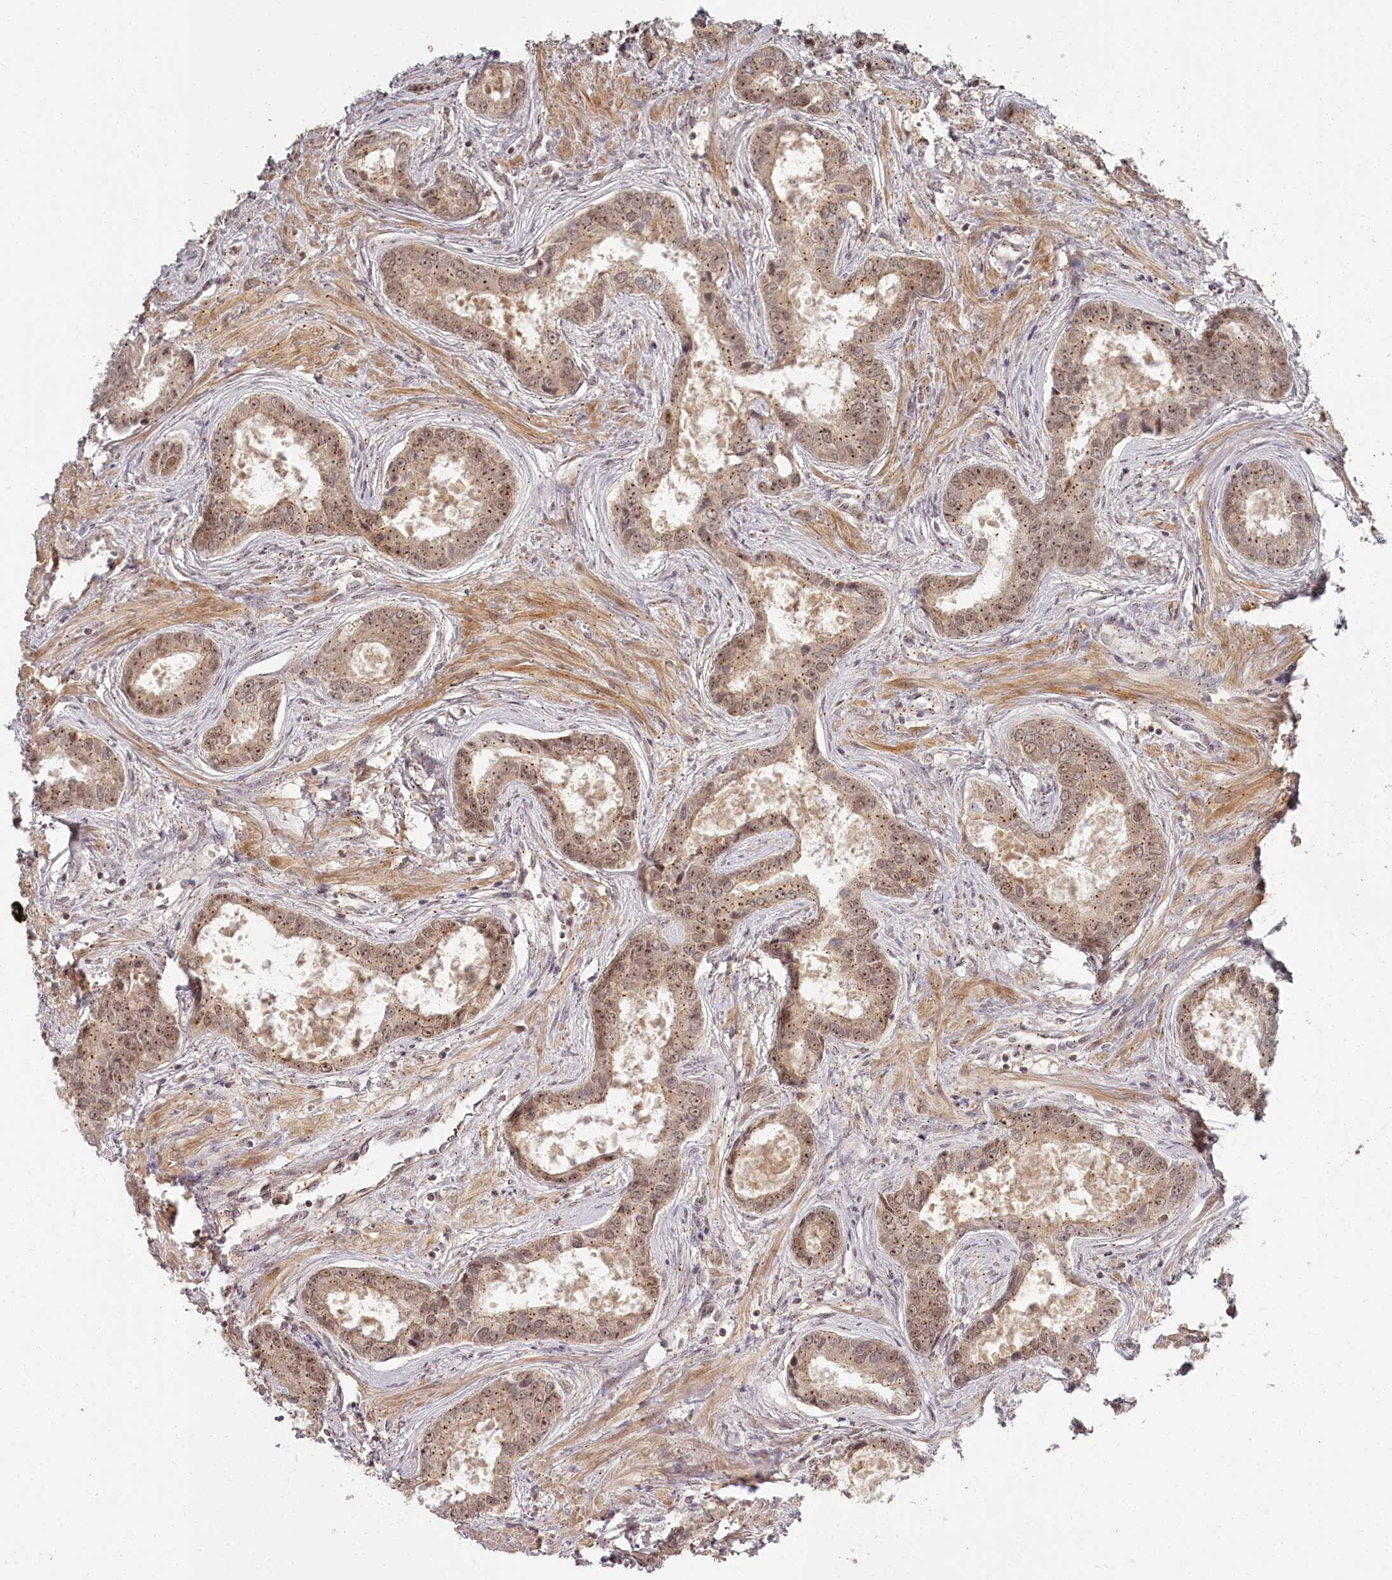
{"staining": {"intensity": "weak", "quantity": ">75%", "location": "nuclear"}, "tissue": "prostate cancer", "cell_type": "Tumor cells", "image_type": "cancer", "snomed": [{"axis": "morphology", "description": "Adenocarcinoma, Low grade"}, {"axis": "topography", "description": "Prostate"}], "caption": "DAB immunohistochemical staining of low-grade adenocarcinoma (prostate) shows weak nuclear protein positivity in approximately >75% of tumor cells.", "gene": "EXOSC1", "patient": {"sex": "male", "age": 68}}